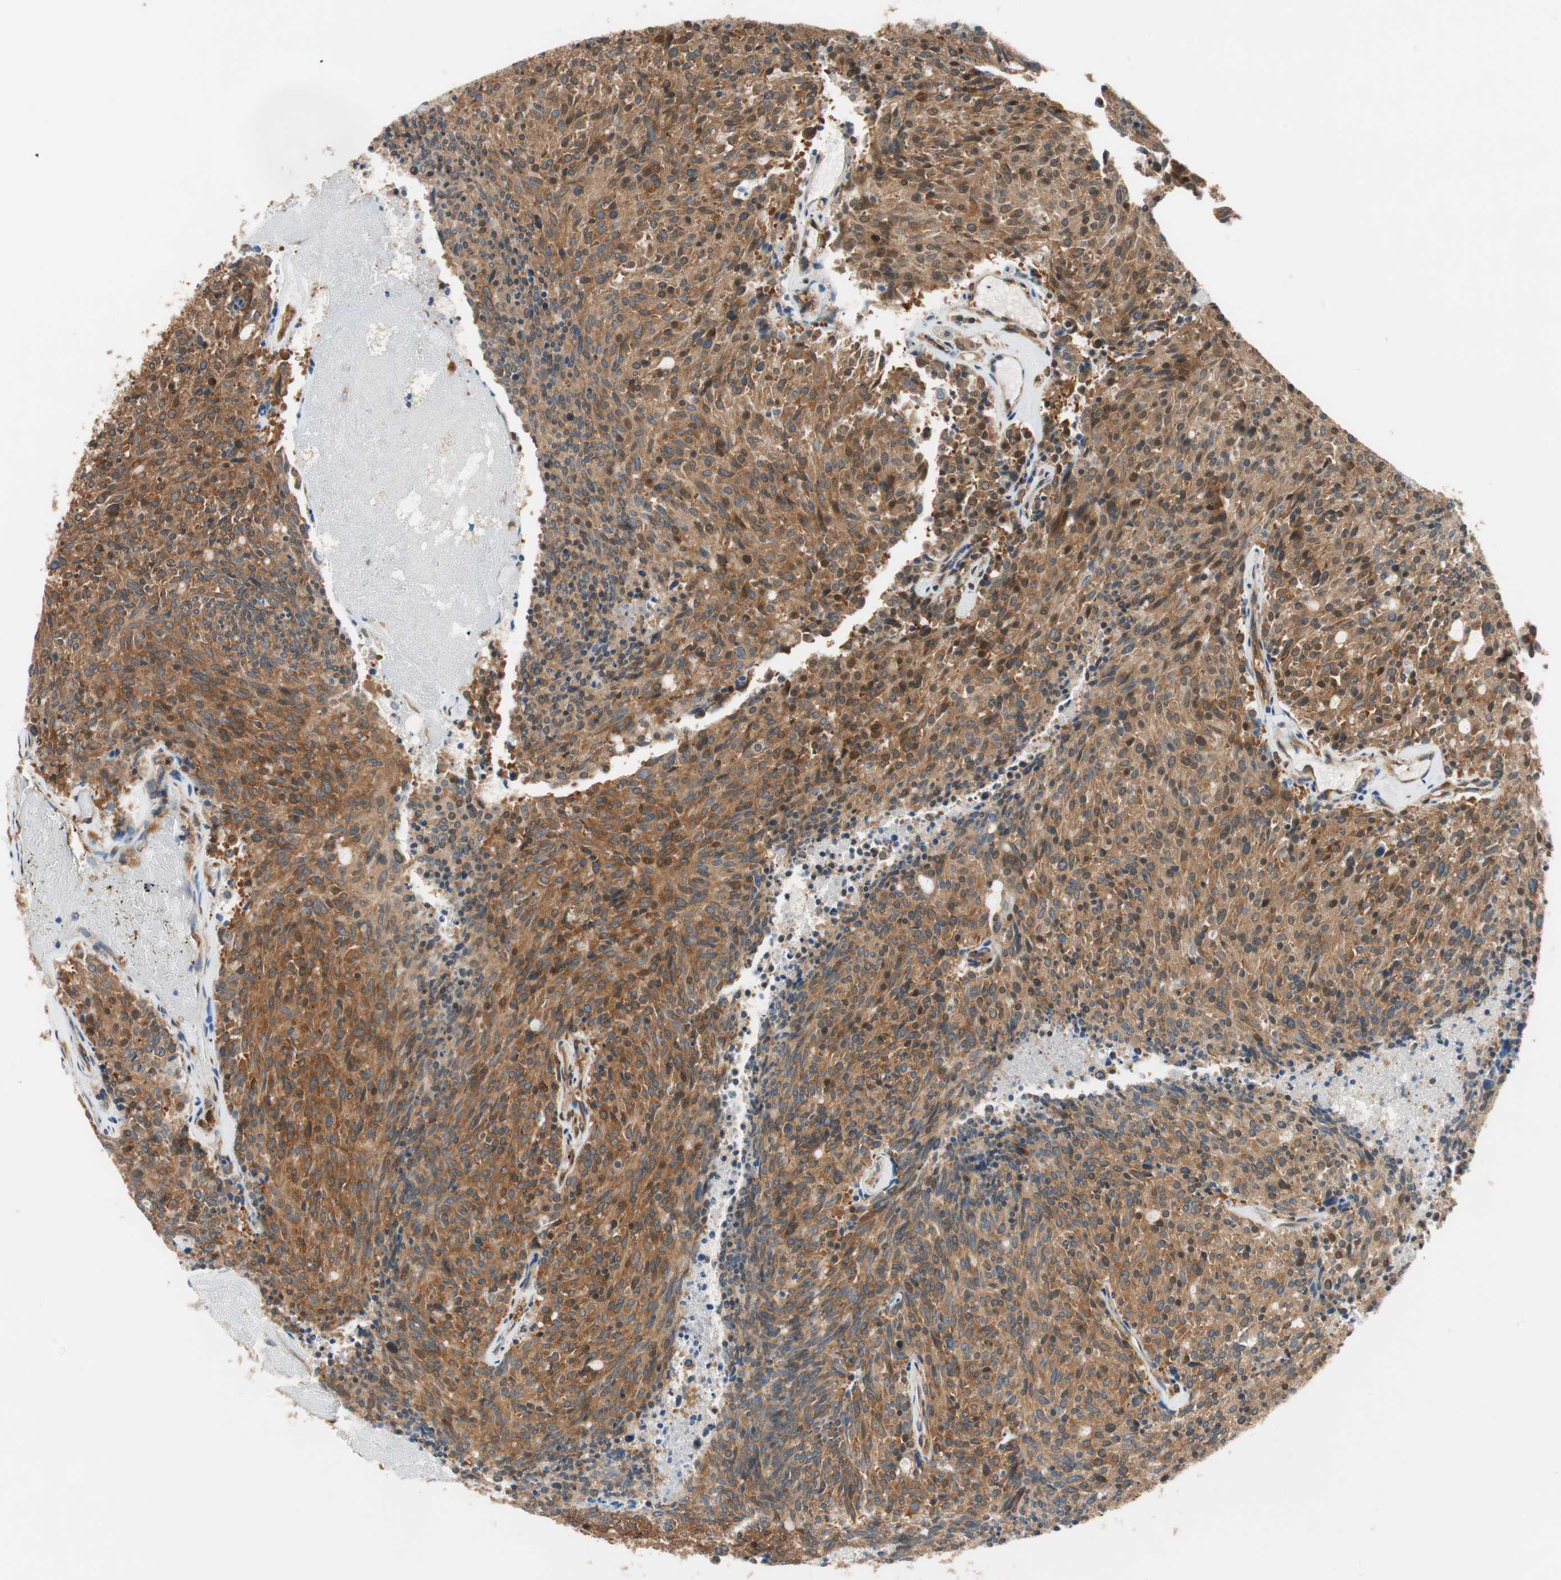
{"staining": {"intensity": "strong", "quantity": ">75%", "location": "cytoplasmic/membranous,nuclear"}, "tissue": "carcinoid", "cell_type": "Tumor cells", "image_type": "cancer", "snomed": [{"axis": "morphology", "description": "Carcinoid, malignant, NOS"}, {"axis": "topography", "description": "Pancreas"}], "caption": "A histopathology image of human malignant carcinoid stained for a protein demonstrates strong cytoplasmic/membranous and nuclear brown staining in tumor cells.", "gene": "WASL", "patient": {"sex": "female", "age": 54}}